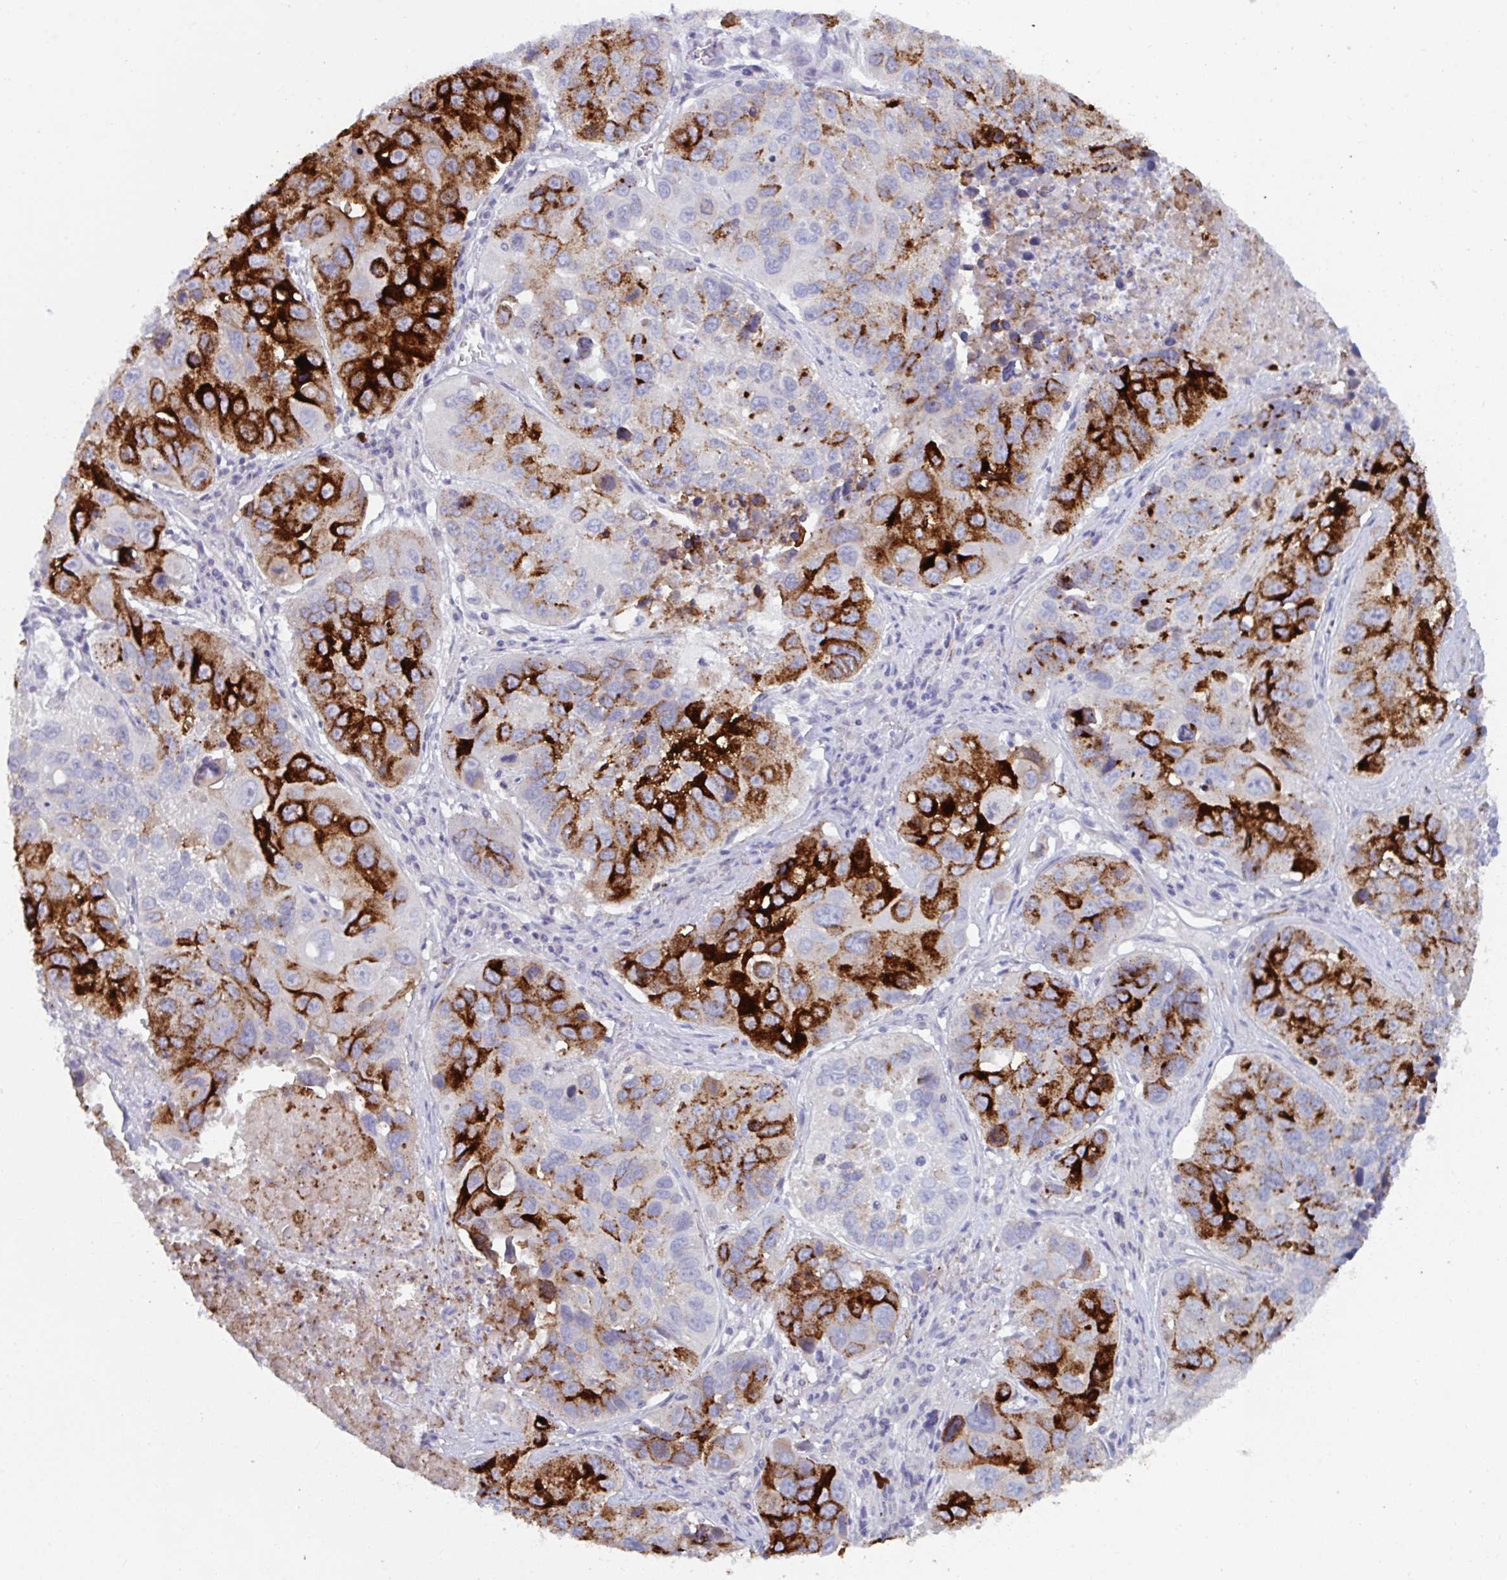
{"staining": {"intensity": "strong", "quantity": "25%-75%", "location": "cytoplasmic/membranous"}, "tissue": "lung cancer", "cell_type": "Tumor cells", "image_type": "cancer", "snomed": [{"axis": "morphology", "description": "Squamous cell carcinoma, NOS"}, {"axis": "topography", "description": "Lung"}], "caption": "IHC (DAB) staining of lung cancer shows strong cytoplasmic/membranous protein positivity in about 25%-75% of tumor cells. (DAB = brown stain, brightfield microscopy at high magnification).", "gene": "KCNK5", "patient": {"sex": "female", "age": 61}}